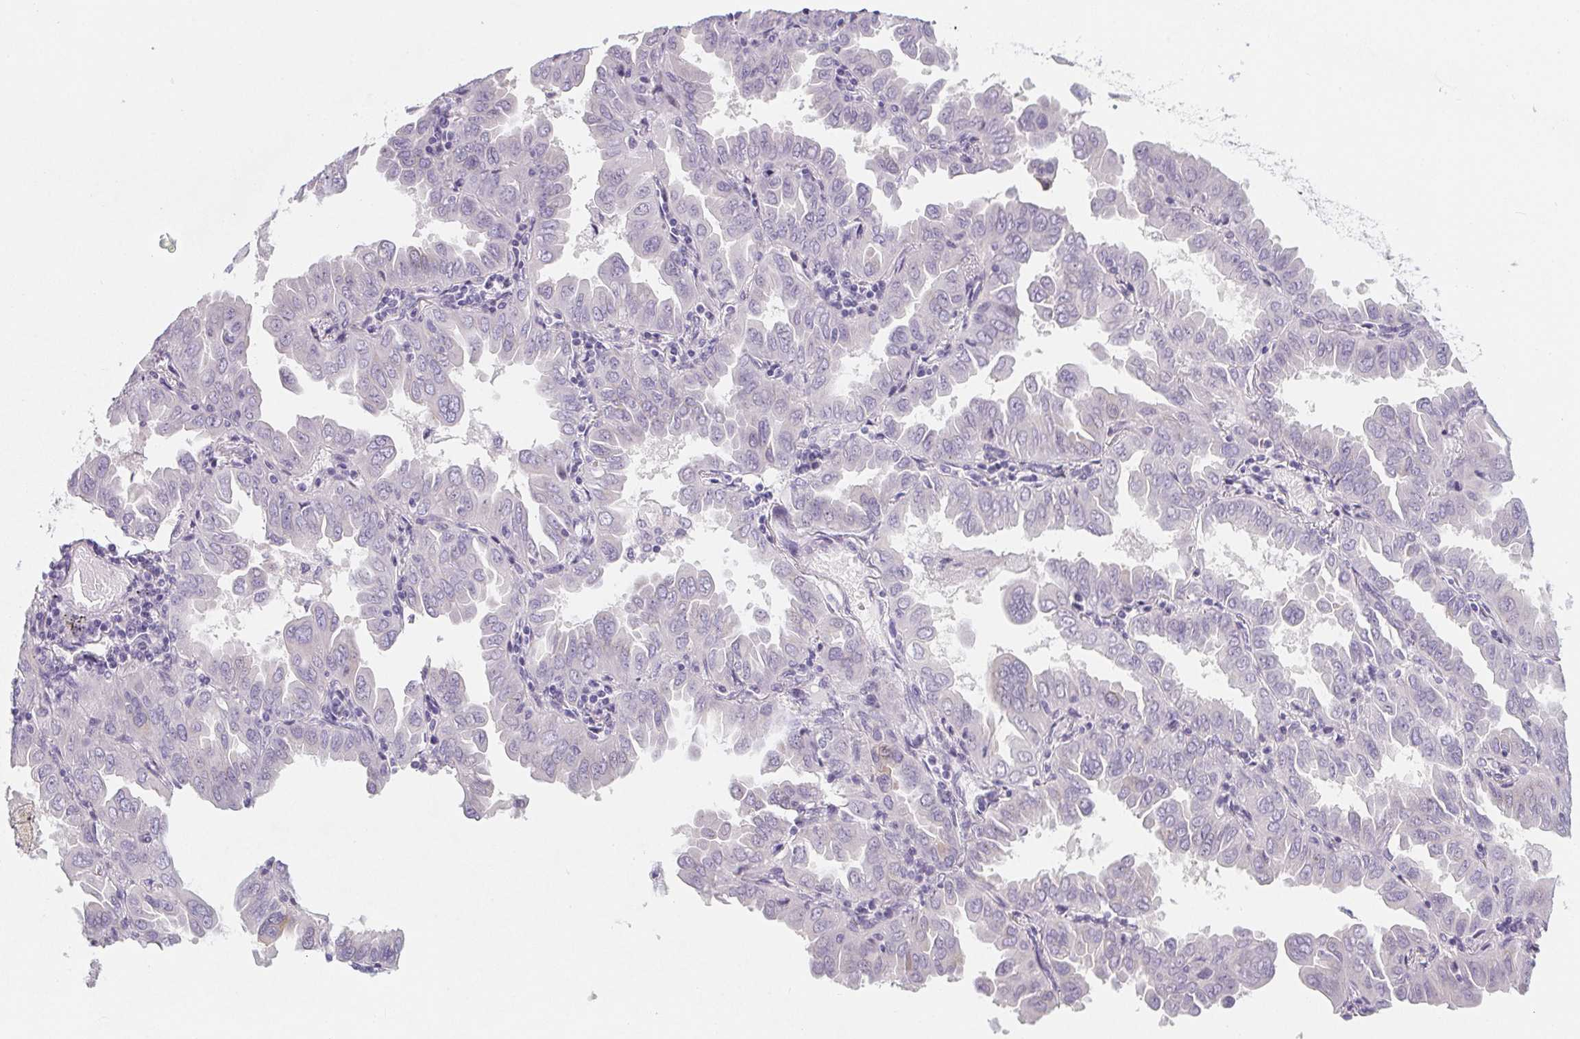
{"staining": {"intensity": "negative", "quantity": "none", "location": "none"}, "tissue": "lung cancer", "cell_type": "Tumor cells", "image_type": "cancer", "snomed": [{"axis": "morphology", "description": "Adenocarcinoma, NOS"}, {"axis": "topography", "description": "Lung"}], "caption": "Human lung adenocarcinoma stained for a protein using immunohistochemistry (IHC) demonstrates no expression in tumor cells.", "gene": "MAP1A", "patient": {"sex": "male", "age": 64}}